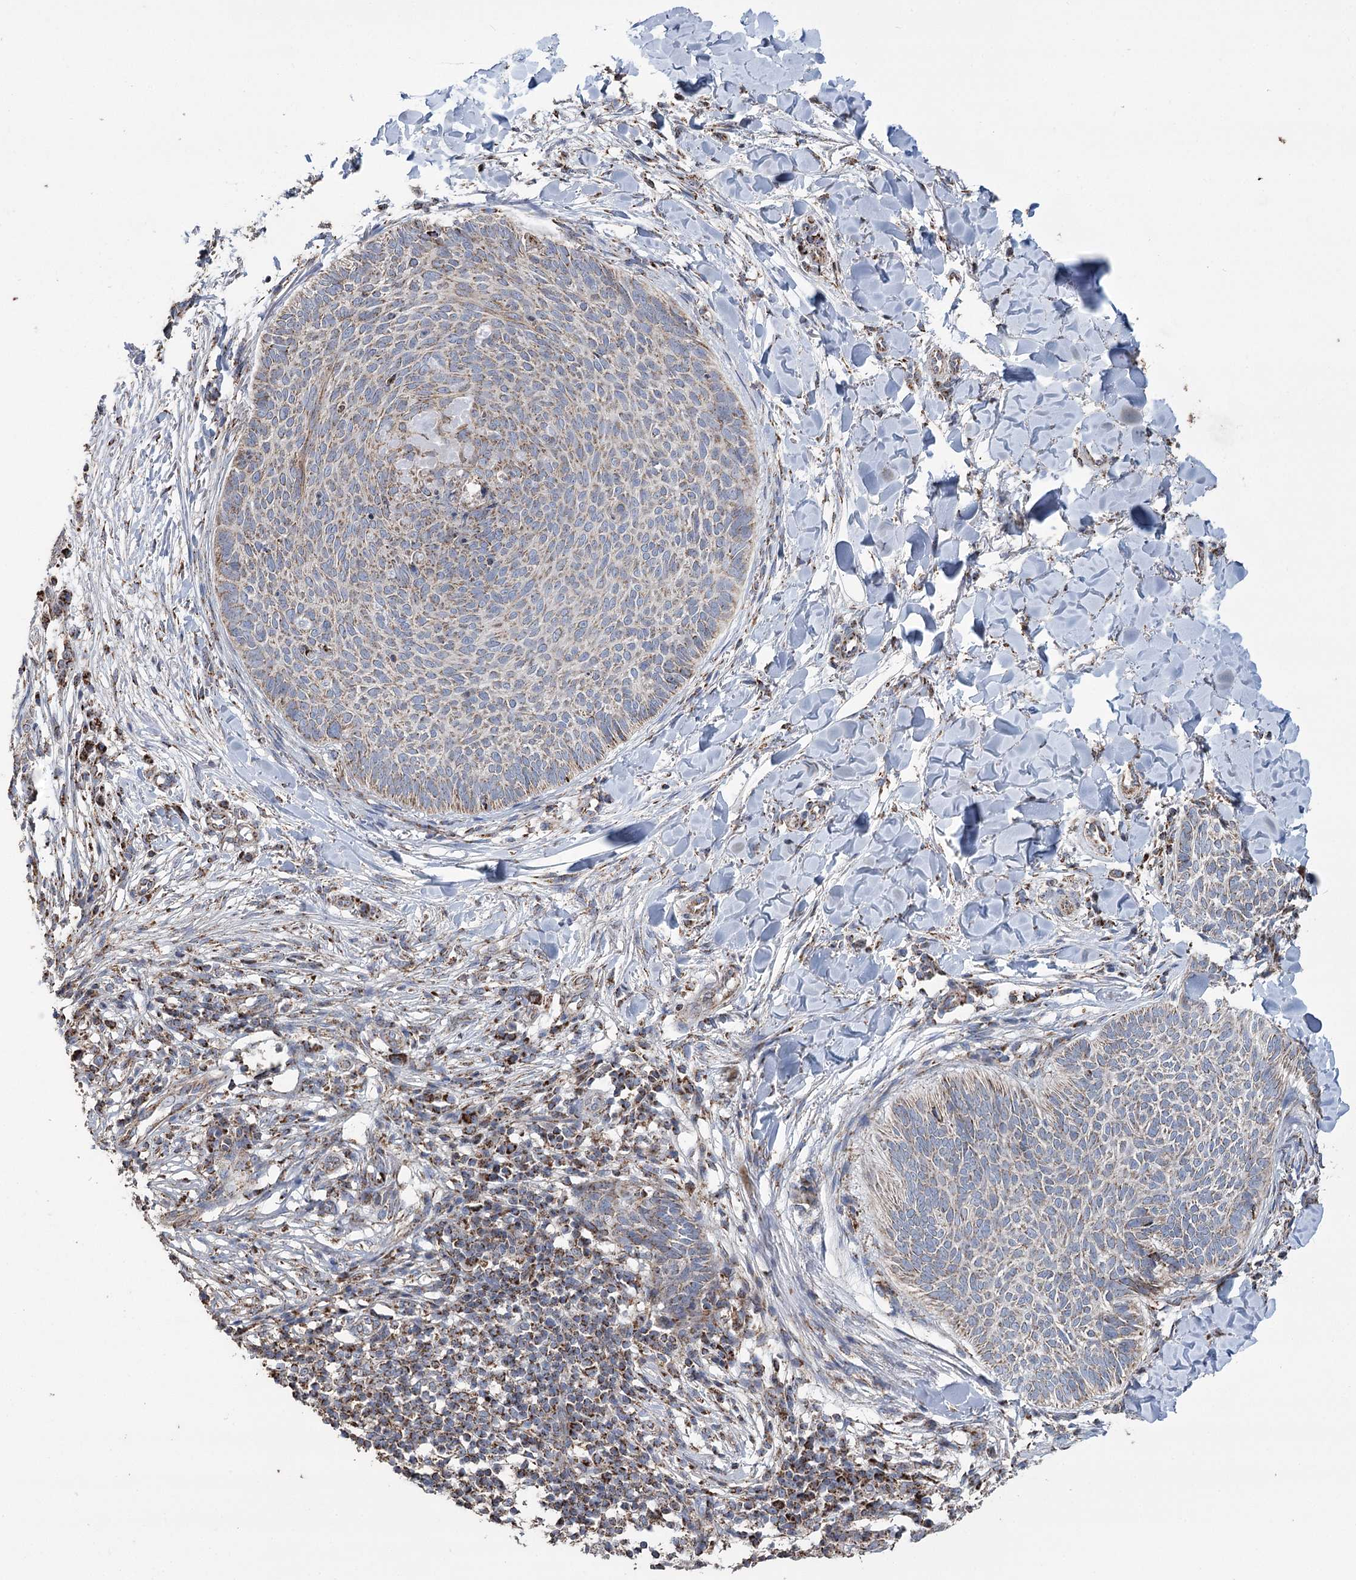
{"staining": {"intensity": "weak", "quantity": ">75%", "location": "cytoplasmic/membranous"}, "tissue": "skin cancer", "cell_type": "Tumor cells", "image_type": "cancer", "snomed": [{"axis": "morphology", "description": "Normal tissue, NOS"}, {"axis": "morphology", "description": "Basal cell carcinoma"}, {"axis": "topography", "description": "Skin"}], "caption": "This photomicrograph reveals immunohistochemistry (IHC) staining of basal cell carcinoma (skin), with low weak cytoplasmic/membranous staining in approximately >75% of tumor cells.", "gene": "RANBP3L", "patient": {"sex": "male", "age": 50}}